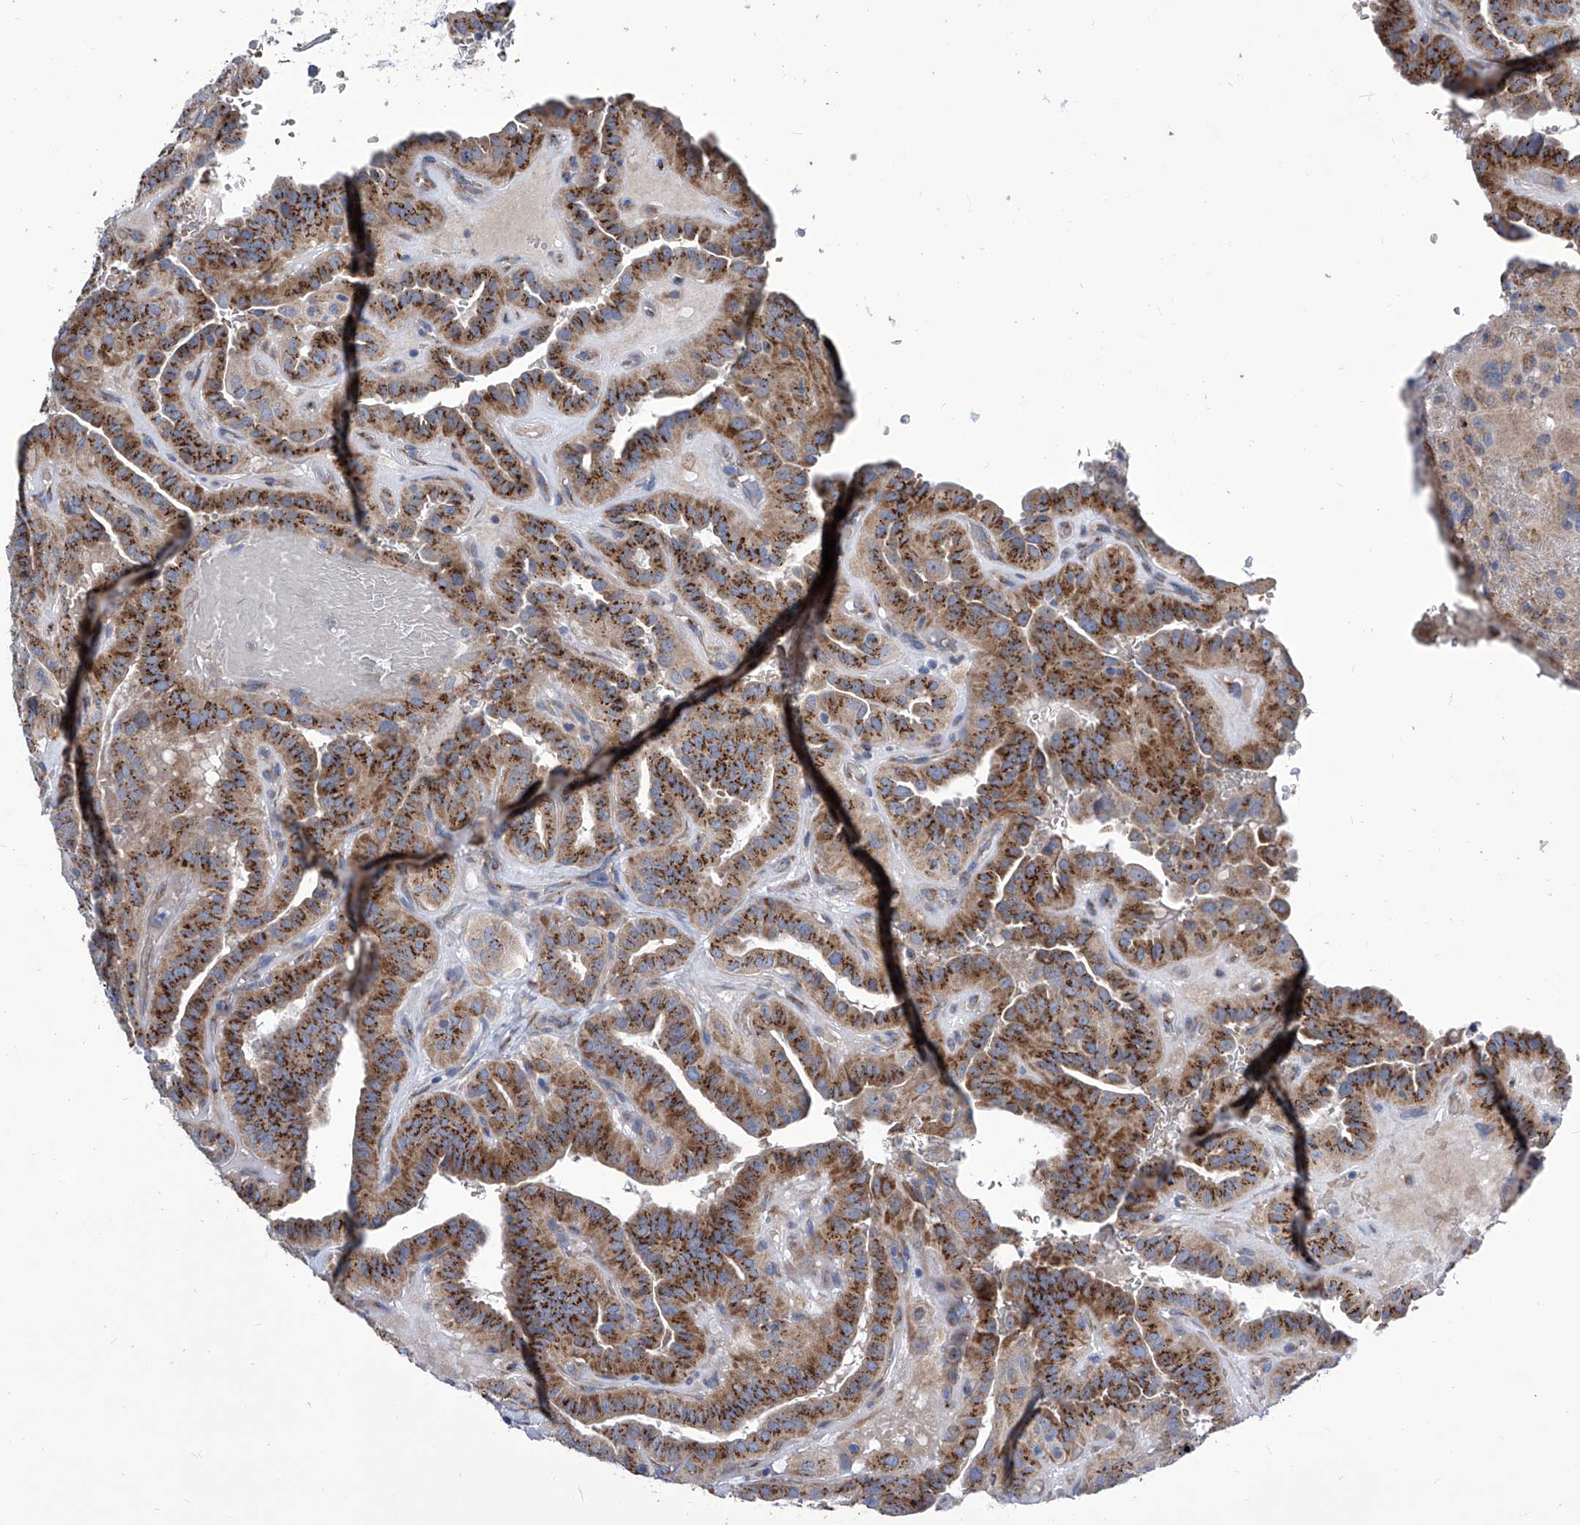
{"staining": {"intensity": "strong", "quantity": ">75%", "location": "cytoplasmic/membranous"}, "tissue": "thyroid cancer", "cell_type": "Tumor cells", "image_type": "cancer", "snomed": [{"axis": "morphology", "description": "Papillary adenocarcinoma, NOS"}, {"axis": "topography", "description": "Thyroid gland"}], "caption": "Tumor cells display high levels of strong cytoplasmic/membranous staining in approximately >75% of cells in thyroid papillary adenocarcinoma.", "gene": "TJAP1", "patient": {"sex": "male", "age": 77}}